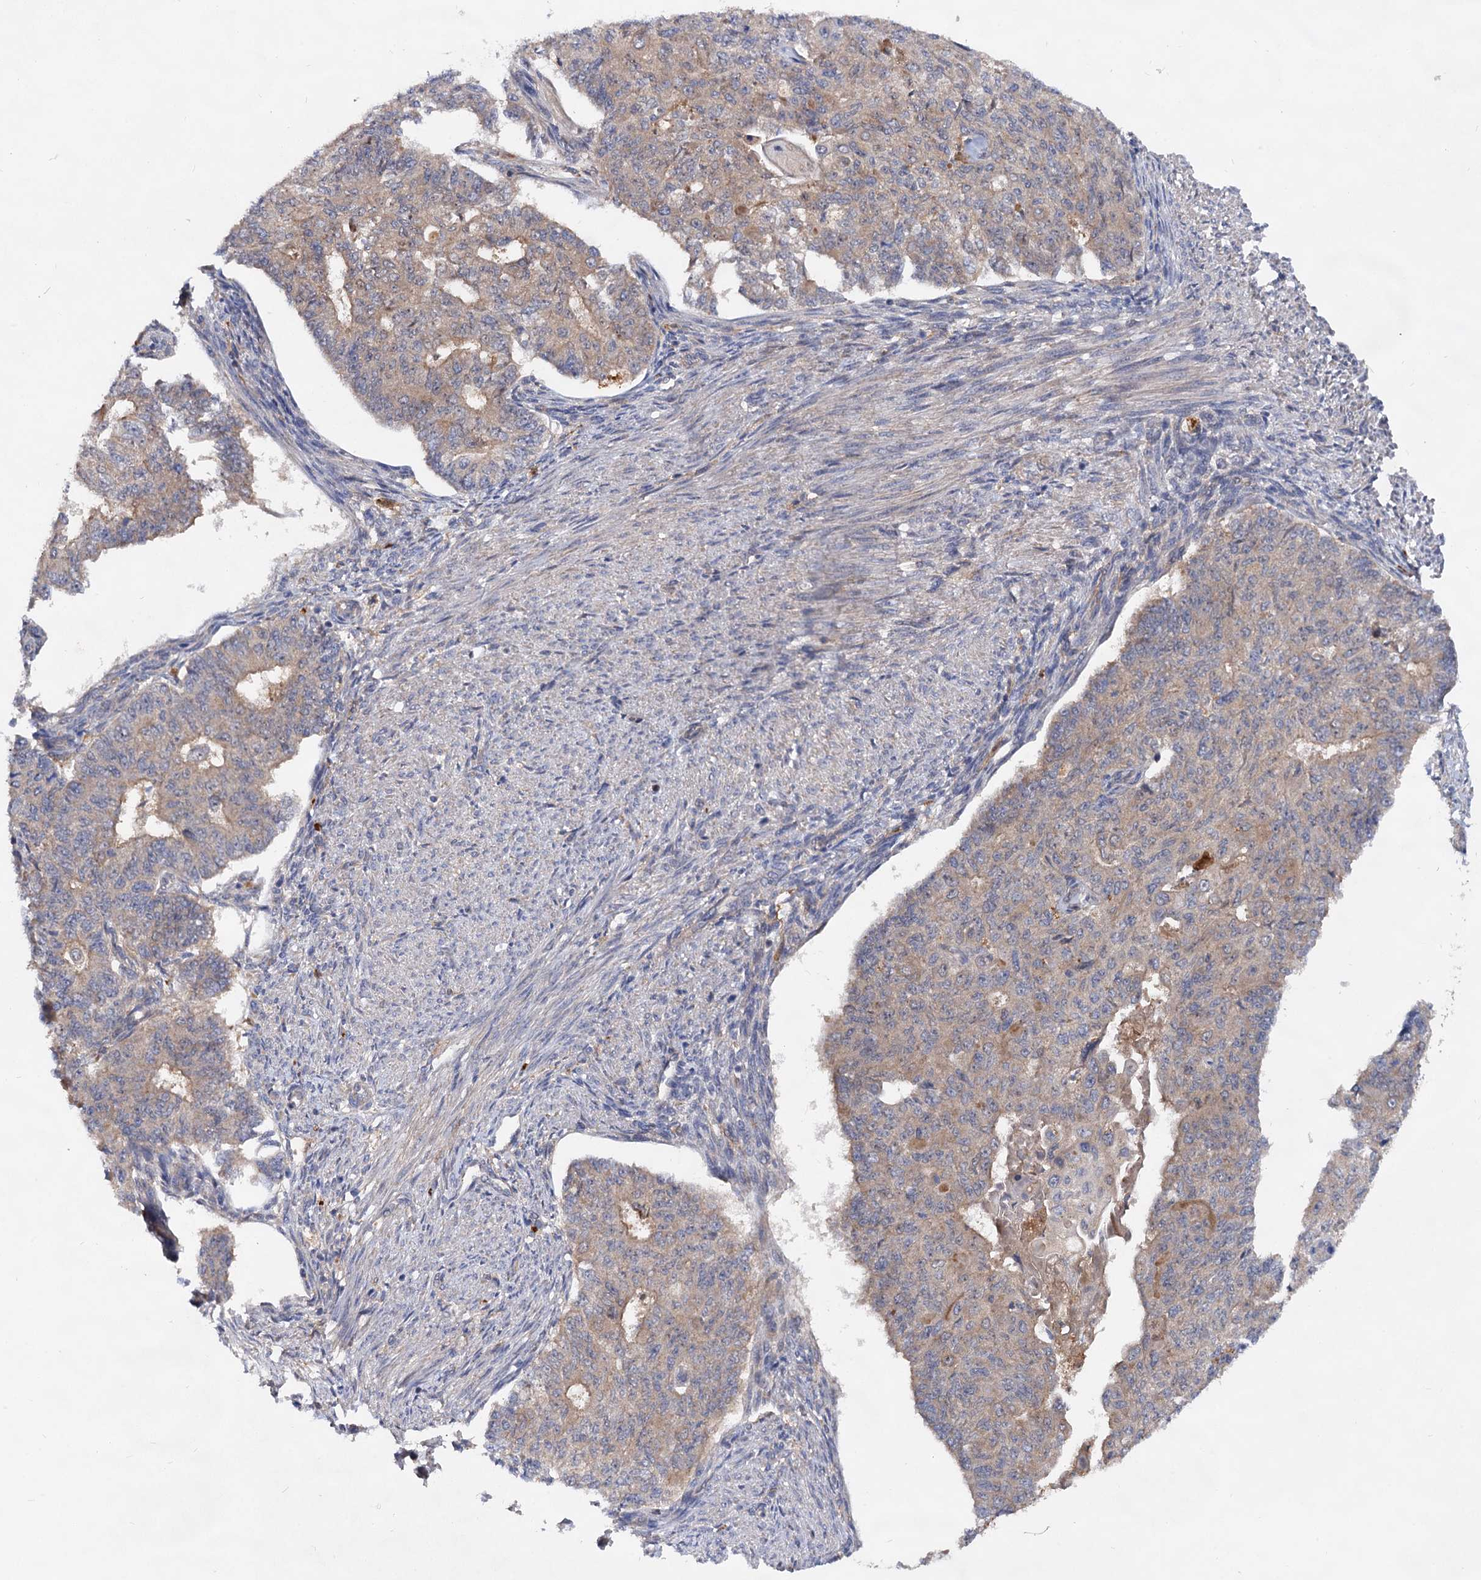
{"staining": {"intensity": "weak", "quantity": "<25%", "location": "cytoplasmic/membranous"}, "tissue": "endometrial cancer", "cell_type": "Tumor cells", "image_type": "cancer", "snomed": [{"axis": "morphology", "description": "Adenocarcinoma, NOS"}, {"axis": "topography", "description": "Endometrium"}], "caption": "Immunohistochemical staining of endometrial cancer shows no significant expression in tumor cells.", "gene": "VPS29", "patient": {"sex": "female", "age": 32}}